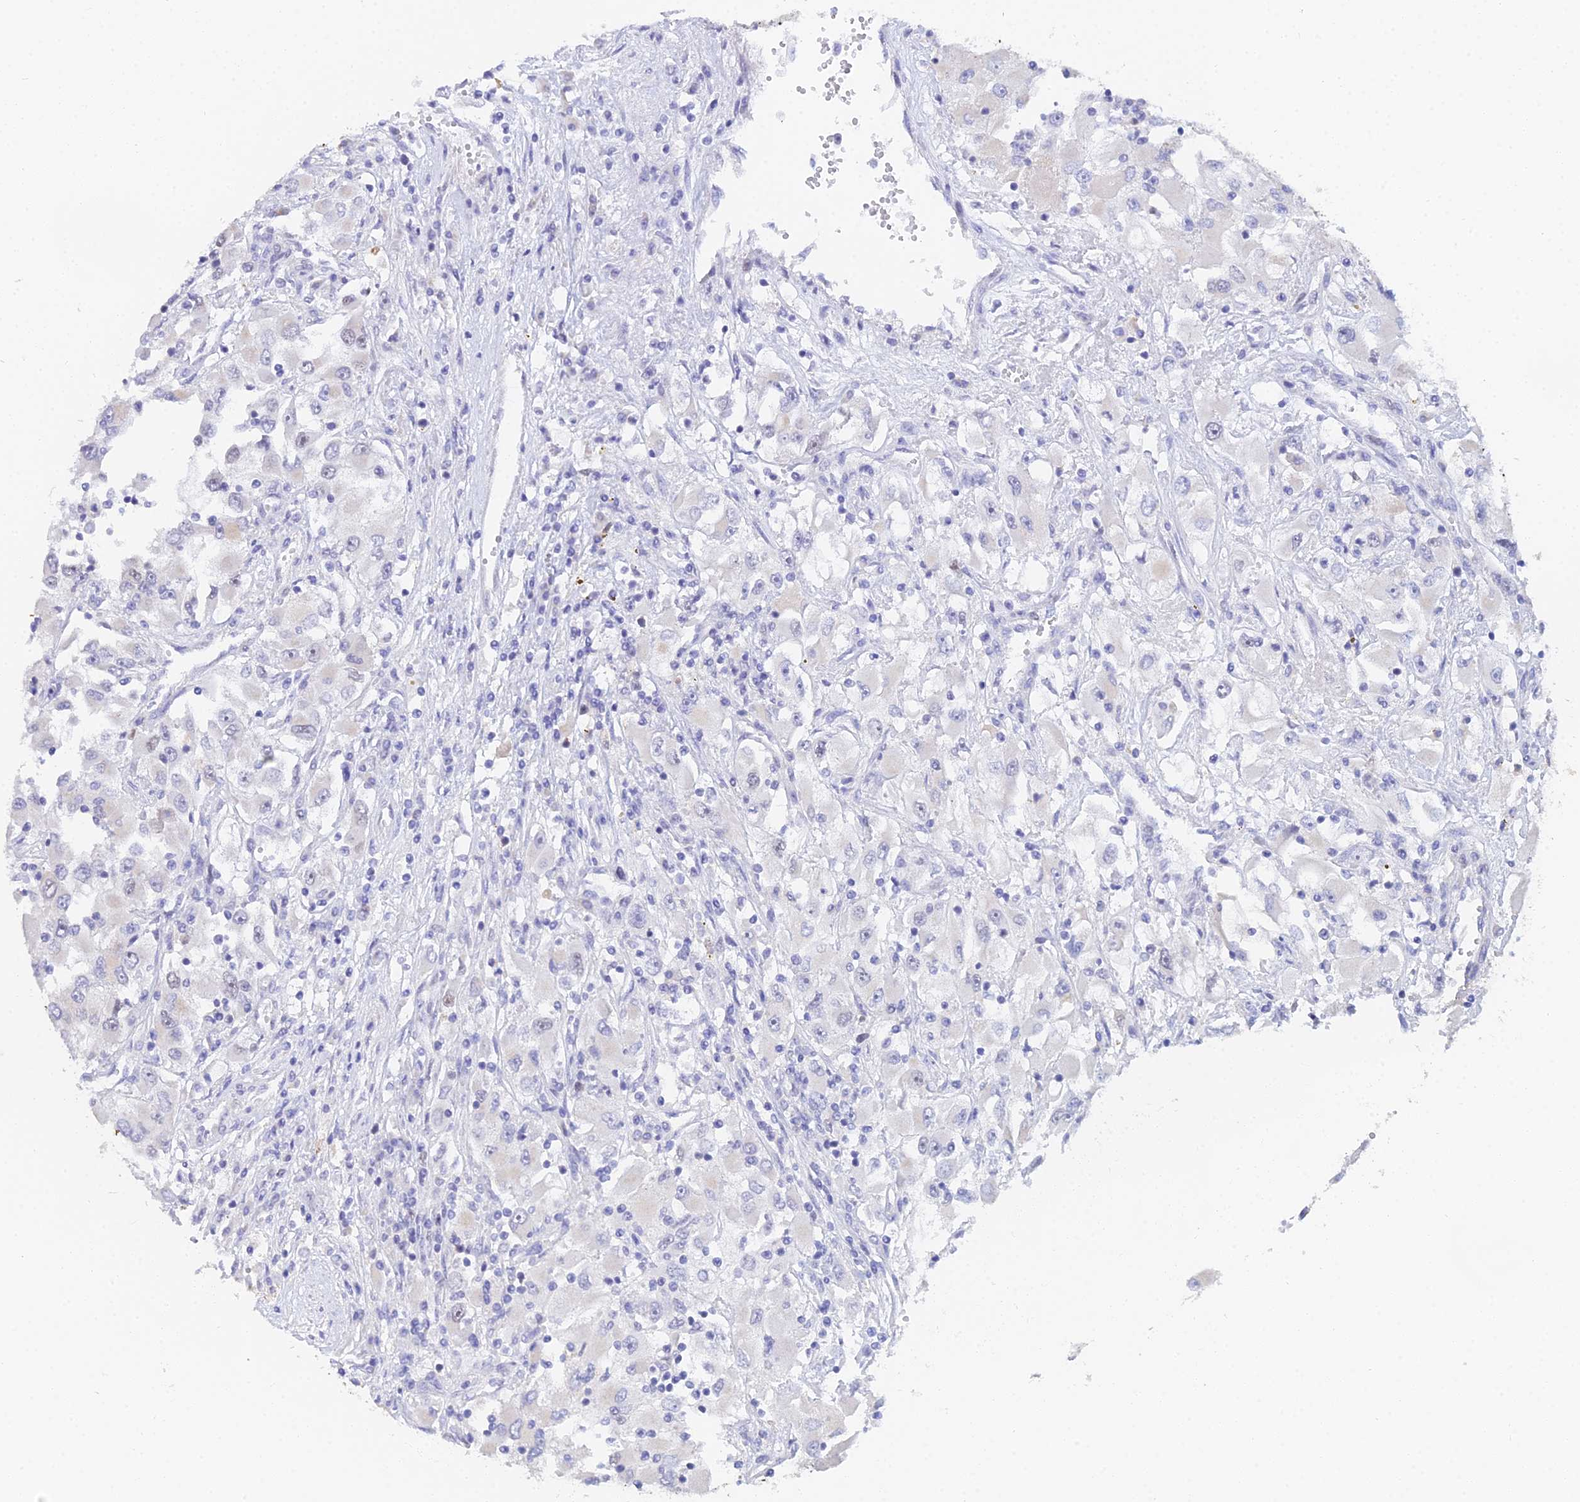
{"staining": {"intensity": "negative", "quantity": "none", "location": "none"}, "tissue": "renal cancer", "cell_type": "Tumor cells", "image_type": "cancer", "snomed": [{"axis": "morphology", "description": "Adenocarcinoma, NOS"}, {"axis": "topography", "description": "Kidney"}], "caption": "An image of renal cancer stained for a protein demonstrates no brown staining in tumor cells.", "gene": "MCM2", "patient": {"sex": "female", "age": 52}}